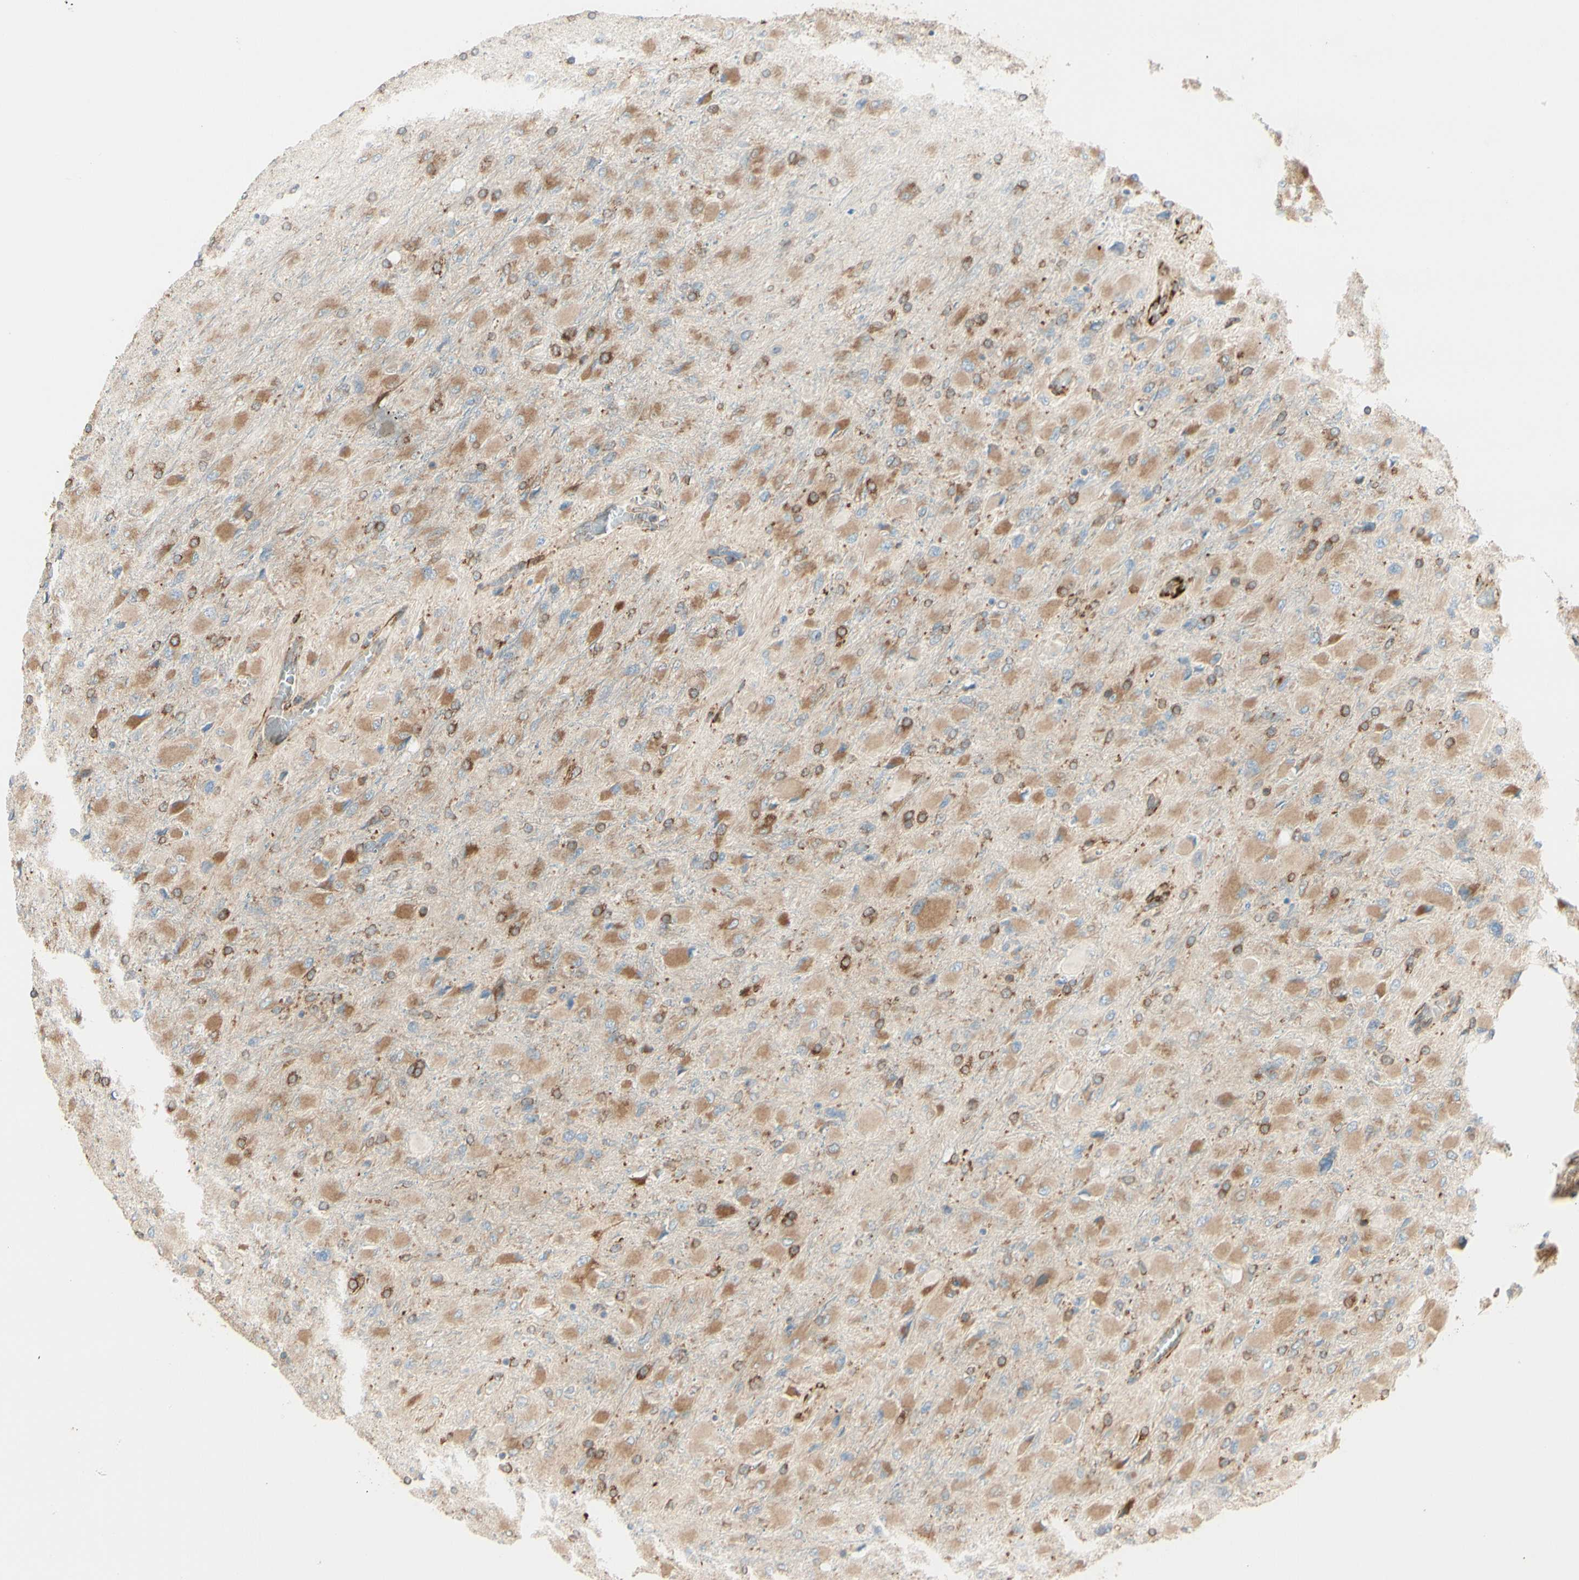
{"staining": {"intensity": "moderate", "quantity": ">75%", "location": "cytoplasmic/membranous"}, "tissue": "glioma", "cell_type": "Tumor cells", "image_type": "cancer", "snomed": [{"axis": "morphology", "description": "Glioma, malignant, High grade"}, {"axis": "topography", "description": "Cerebral cortex"}], "caption": "The micrograph demonstrates immunohistochemical staining of glioma. There is moderate cytoplasmic/membranous expression is present in about >75% of tumor cells.", "gene": "RRBP1", "patient": {"sex": "female", "age": 36}}